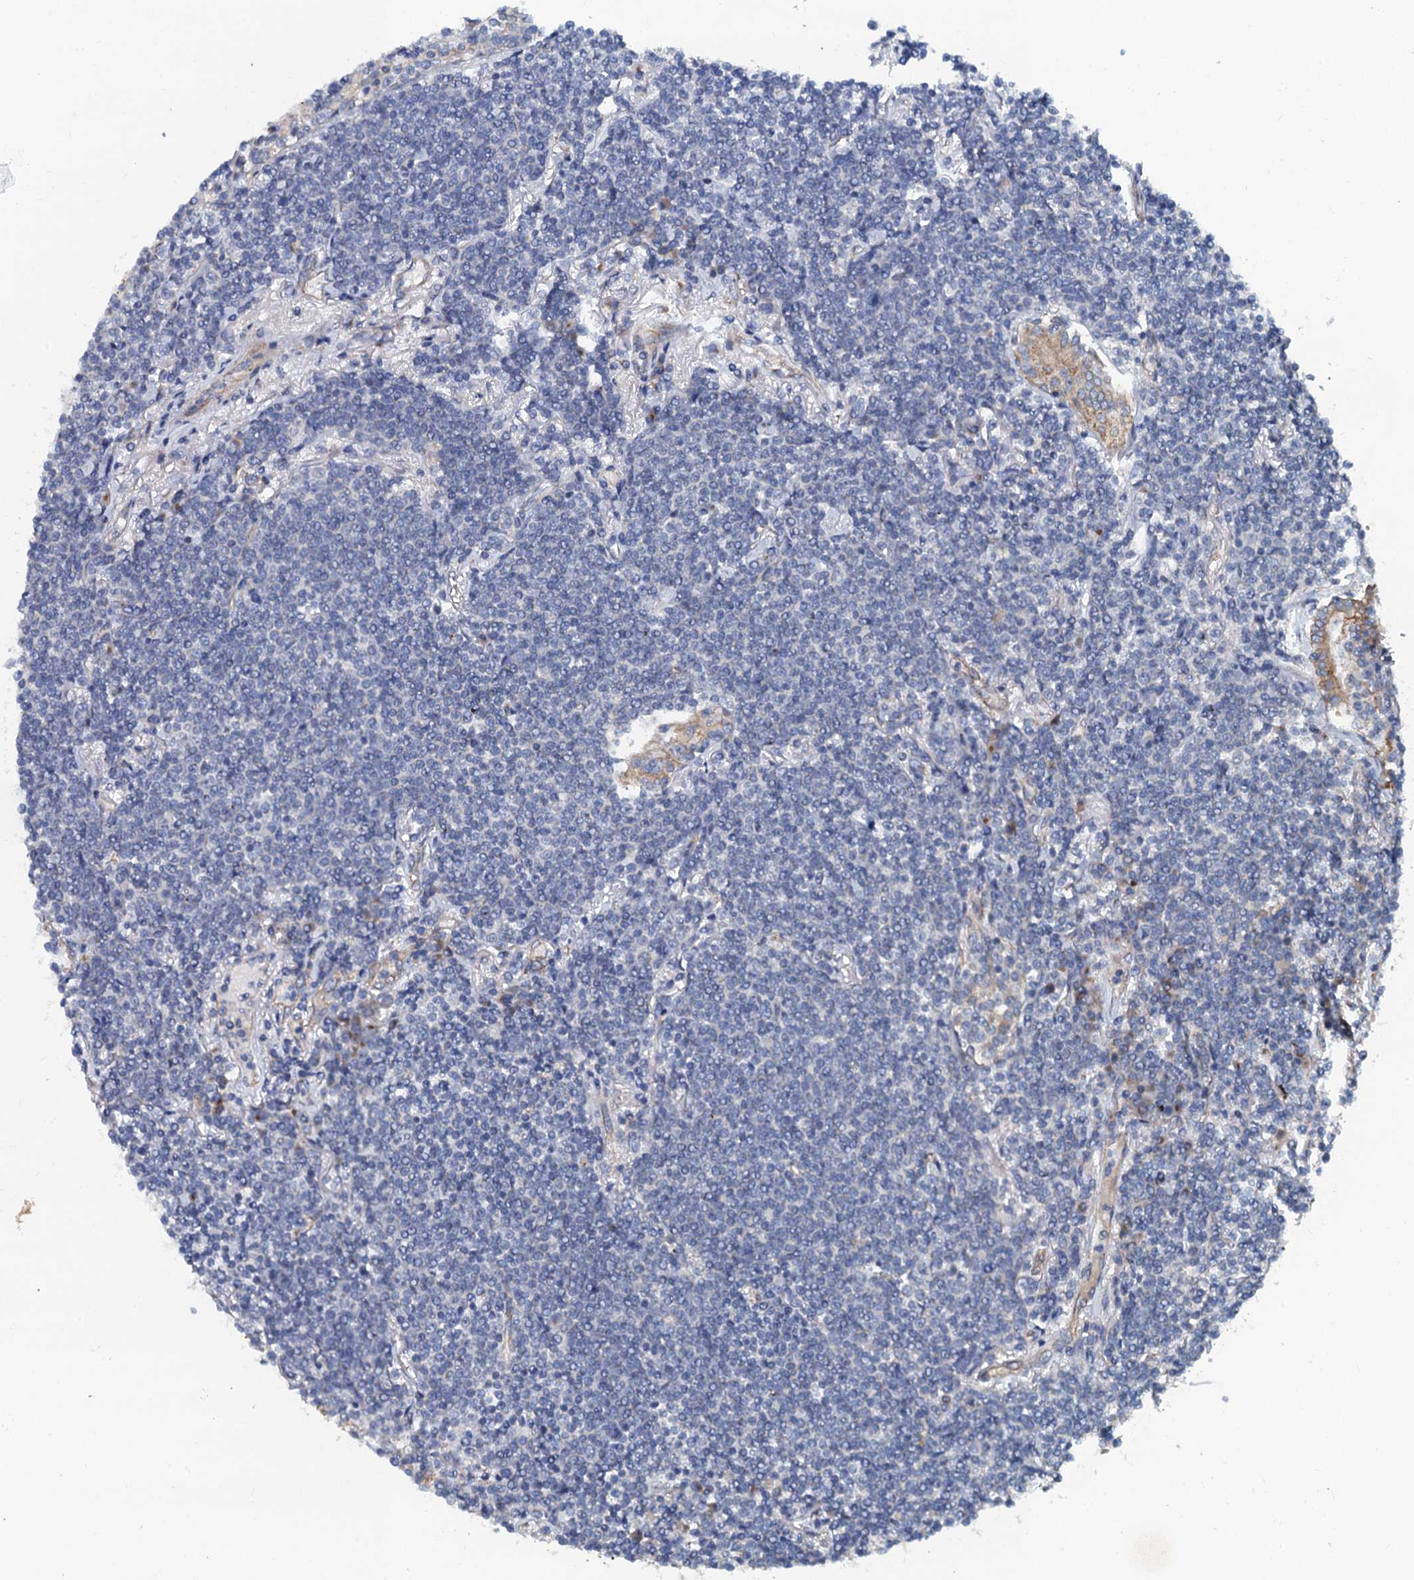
{"staining": {"intensity": "negative", "quantity": "none", "location": "none"}, "tissue": "lymphoma", "cell_type": "Tumor cells", "image_type": "cancer", "snomed": [{"axis": "morphology", "description": "Malignant lymphoma, non-Hodgkin's type, Low grade"}, {"axis": "topography", "description": "Lung"}], "caption": "Tumor cells are negative for brown protein staining in low-grade malignant lymphoma, non-Hodgkin's type.", "gene": "NGRN", "patient": {"sex": "female", "age": 71}}